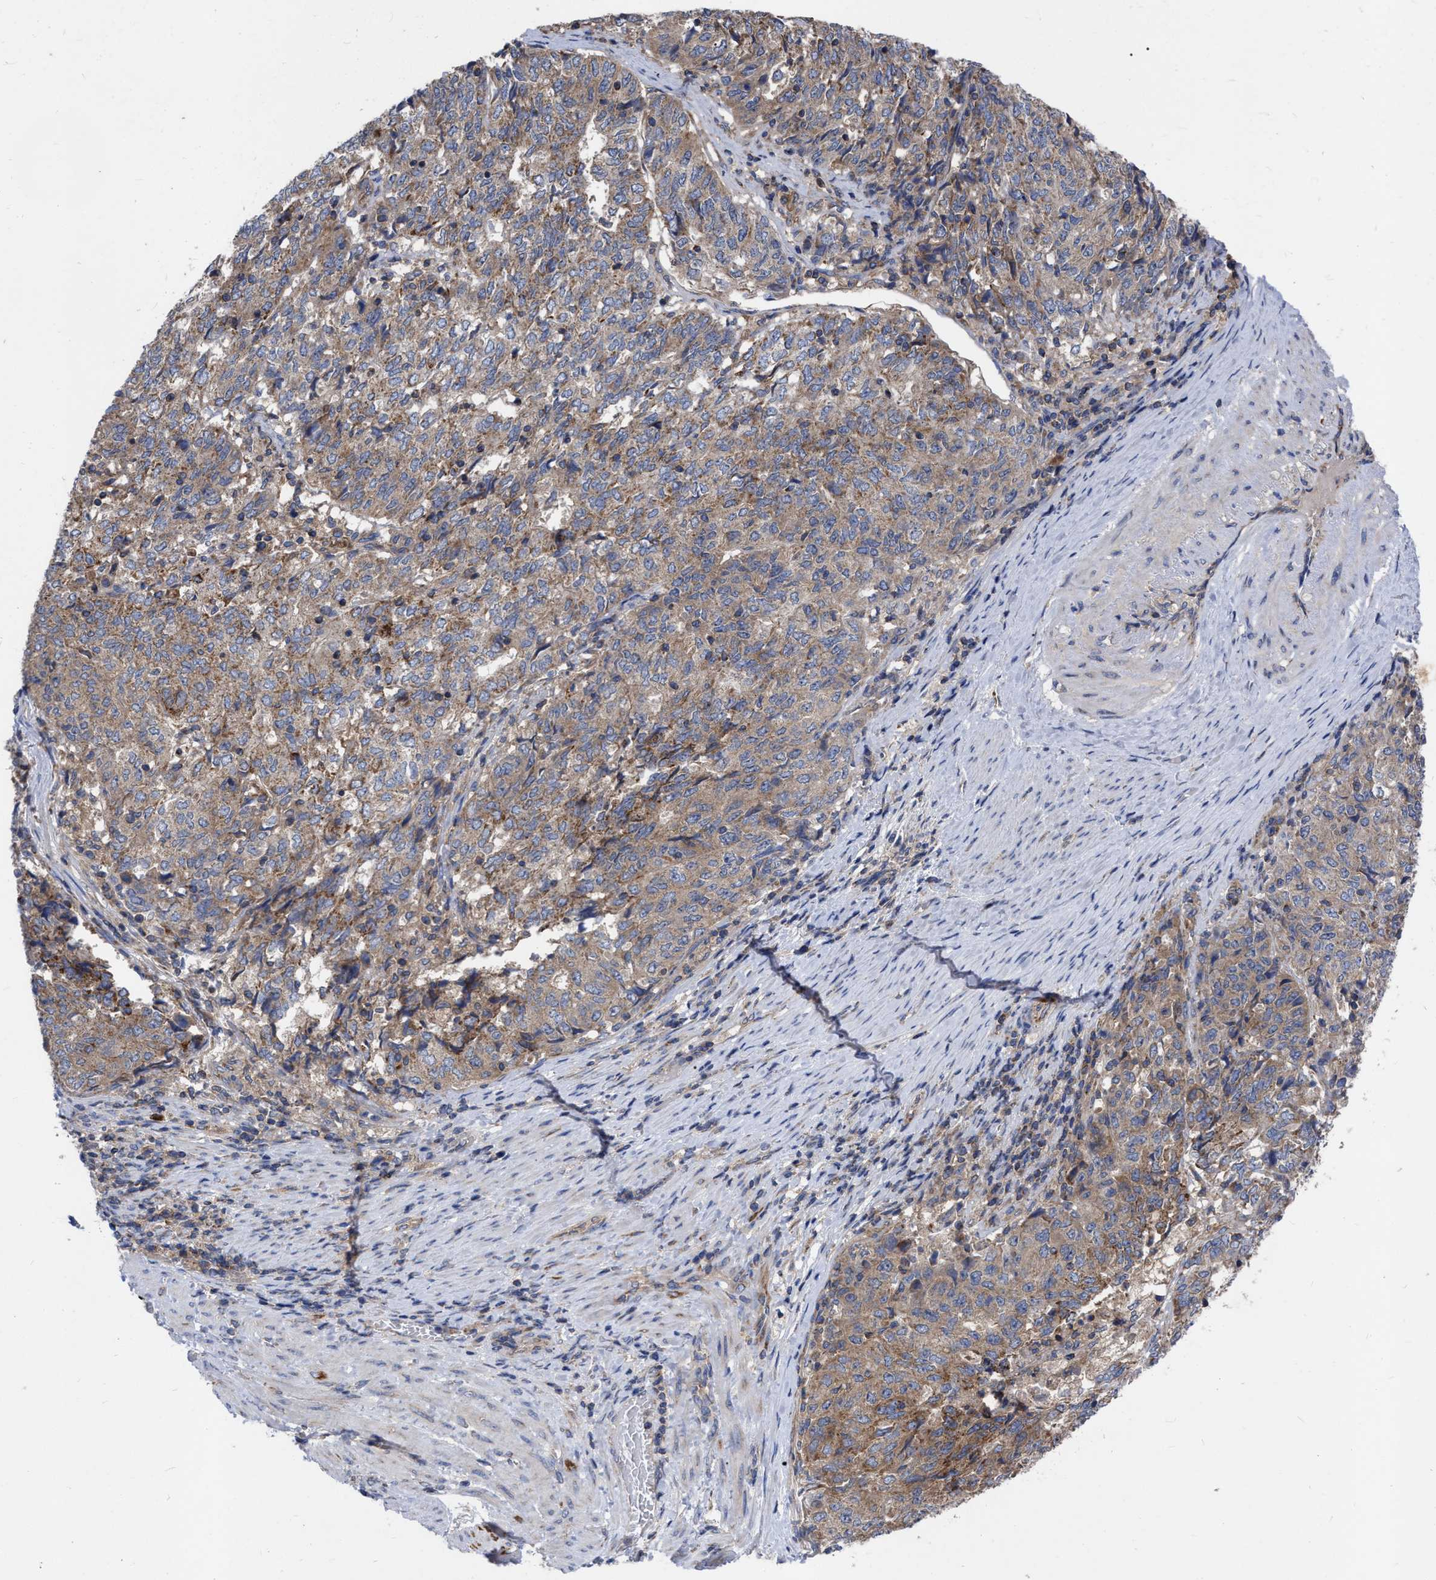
{"staining": {"intensity": "moderate", "quantity": ">75%", "location": "cytoplasmic/membranous"}, "tissue": "endometrial cancer", "cell_type": "Tumor cells", "image_type": "cancer", "snomed": [{"axis": "morphology", "description": "Adenocarcinoma, NOS"}, {"axis": "topography", "description": "Endometrium"}], "caption": "Human endometrial adenocarcinoma stained with a brown dye exhibits moderate cytoplasmic/membranous positive expression in approximately >75% of tumor cells.", "gene": "CDKN2C", "patient": {"sex": "female", "age": 80}}